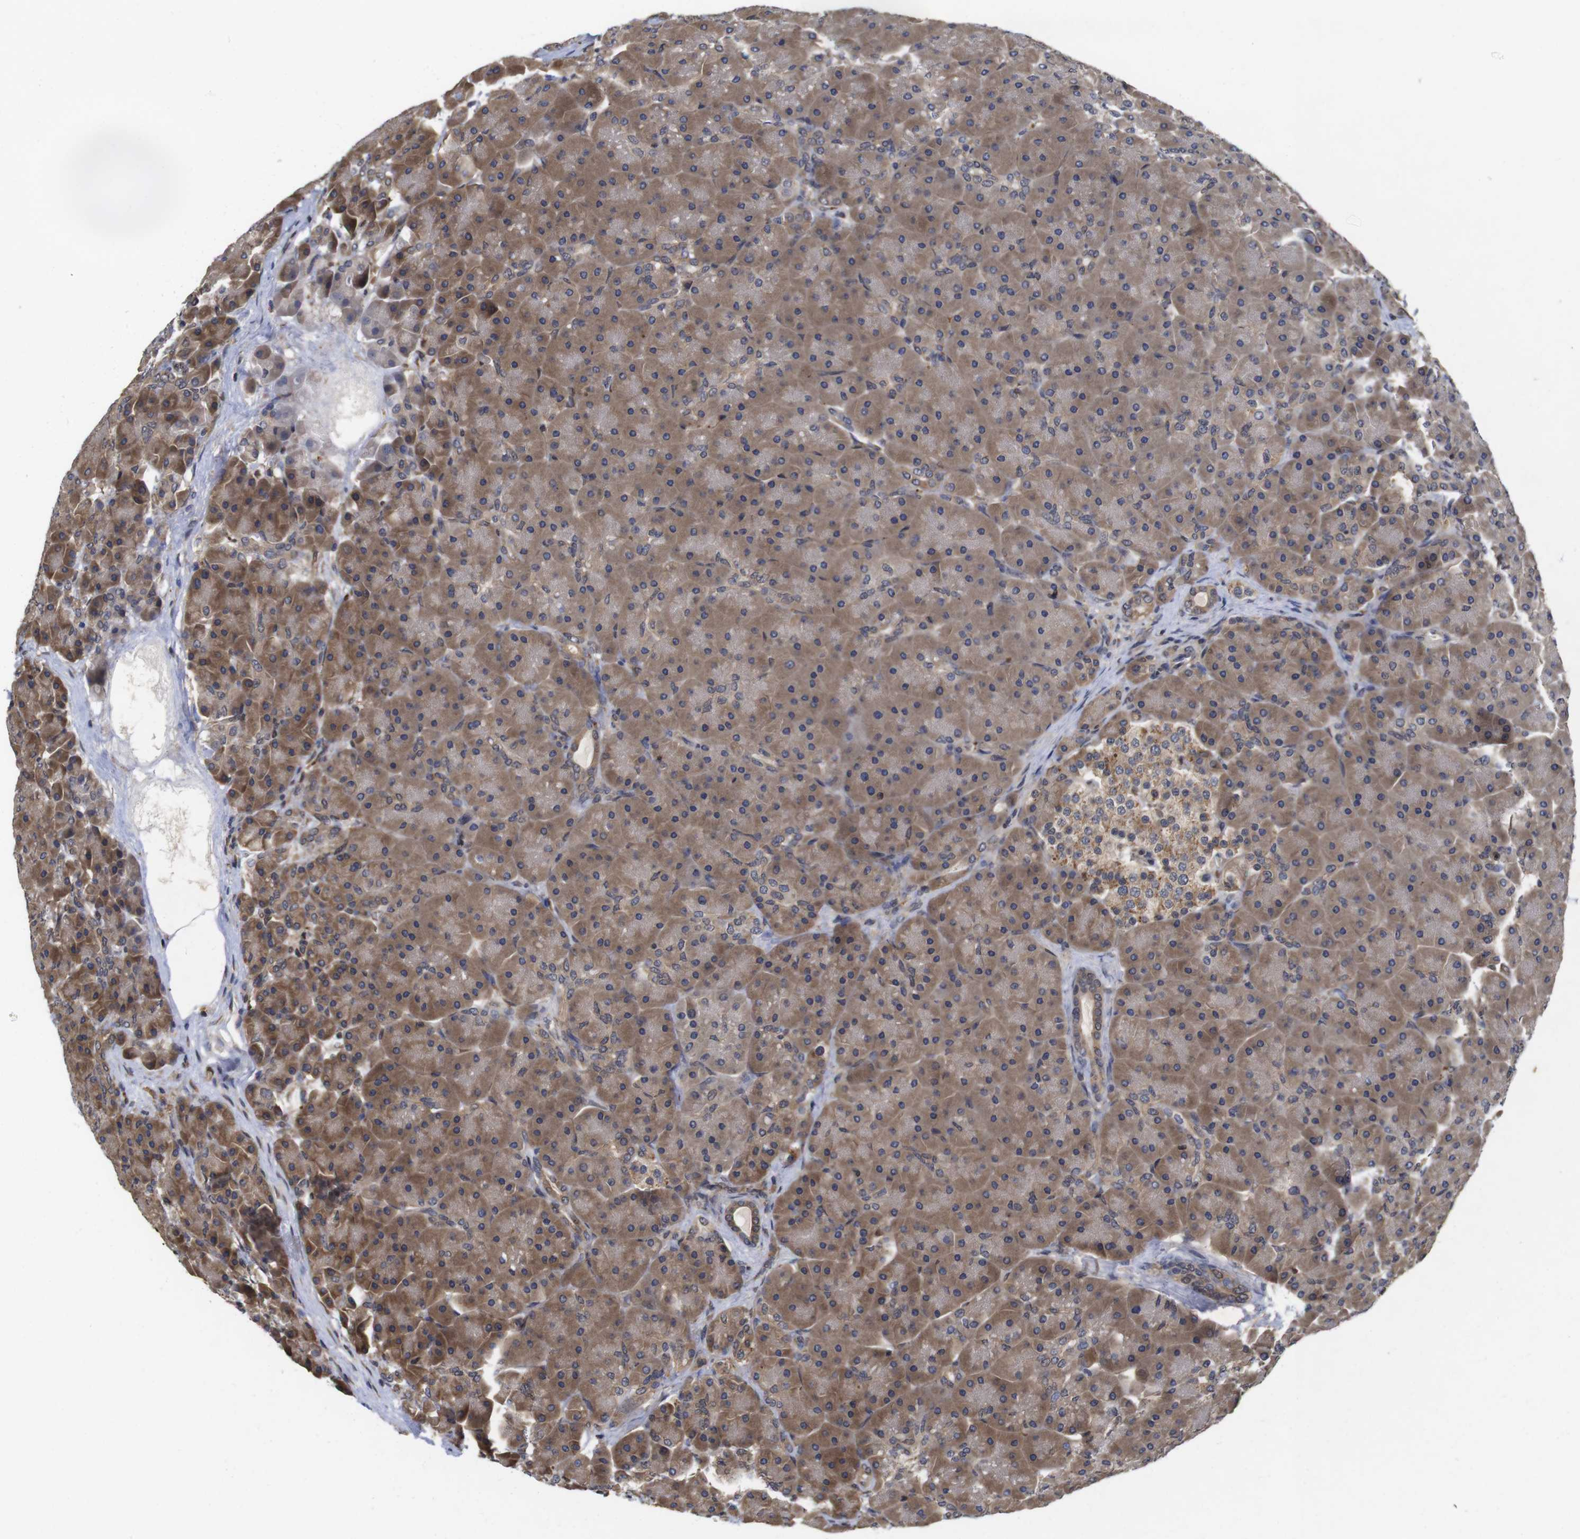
{"staining": {"intensity": "moderate", "quantity": ">75%", "location": "cytoplasmic/membranous"}, "tissue": "pancreas", "cell_type": "Exocrine glandular cells", "image_type": "normal", "snomed": [{"axis": "morphology", "description": "Normal tissue, NOS"}, {"axis": "topography", "description": "Pancreas"}], "caption": "IHC photomicrograph of normal human pancreas stained for a protein (brown), which exhibits medium levels of moderate cytoplasmic/membranous expression in approximately >75% of exocrine glandular cells.", "gene": "SUMO3", "patient": {"sex": "male", "age": 66}}